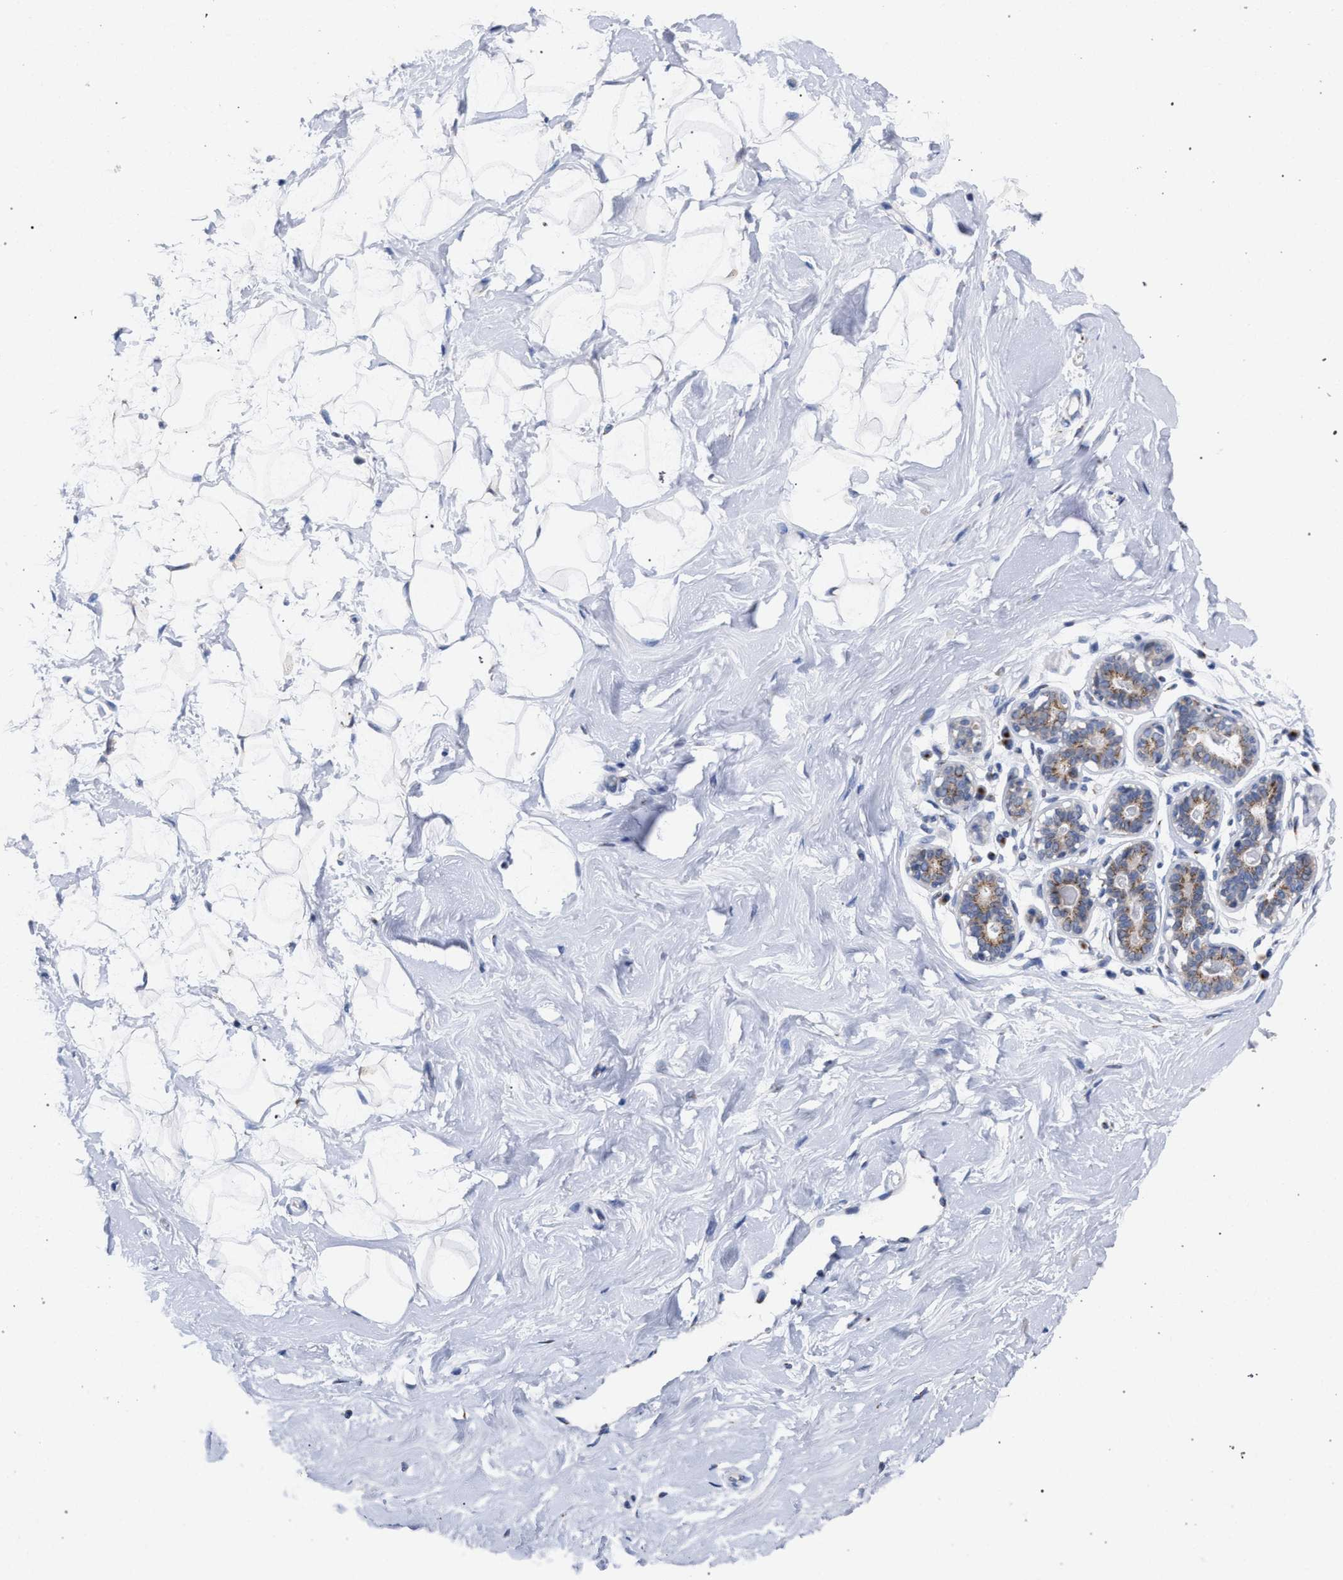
{"staining": {"intensity": "negative", "quantity": "none", "location": "none"}, "tissue": "breast", "cell_type": "Adipocytes", "image_type": "normal", "snomed": [{"axis": "morphology", "description": "Normal tissue, NOS"}, {"axis": "topography", "description": "Breast"}], "caption": "DAB immunohistochemical staining of normal human breast exhibits no significant expression in adipocytes.", "gene": "GOLGA2", "patient": {"sex": "female", "age": 23}}